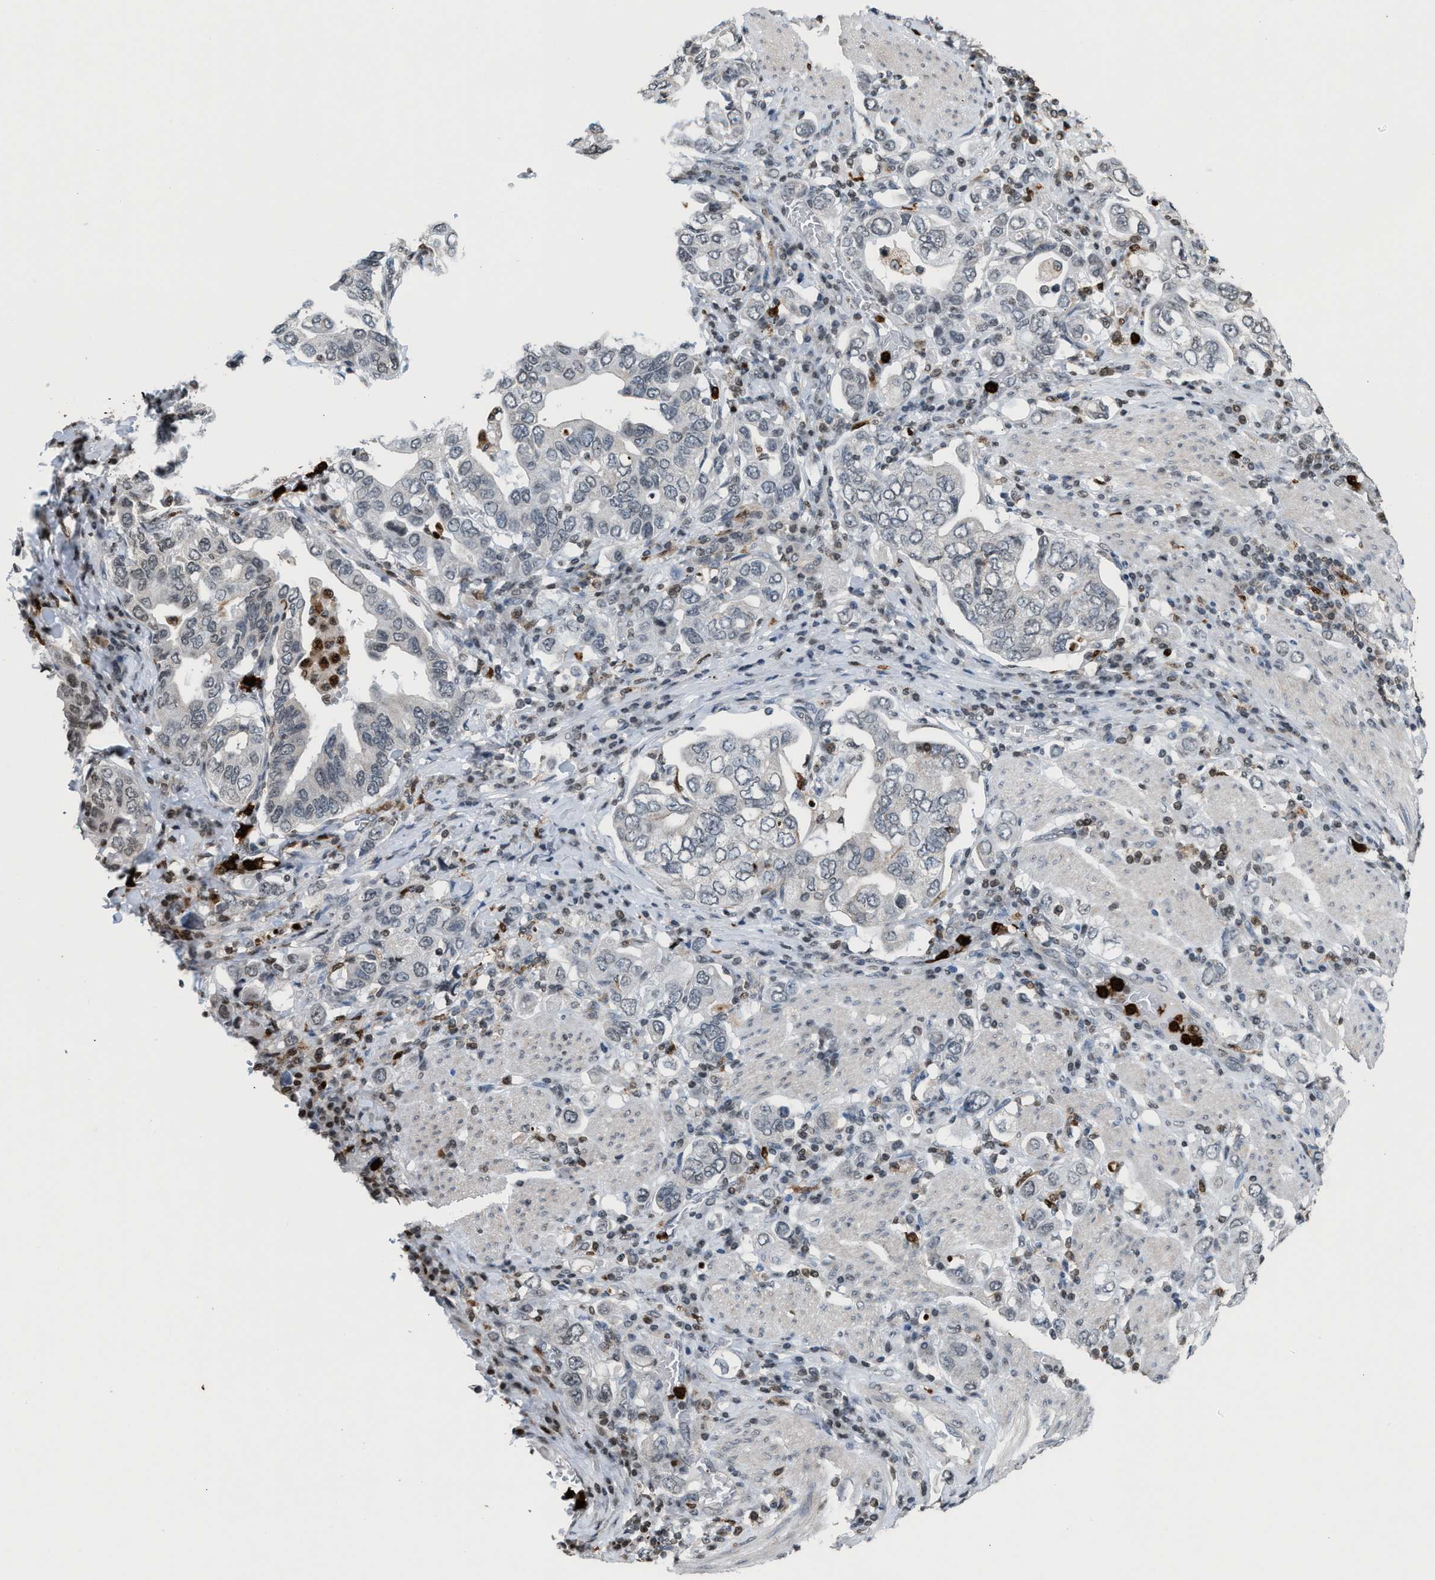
{"staining": {"intensity": "negative", "quantity": "none", "location": "none"}, "tissue": "stomach cancer", "cell_type": "Tumor cells", "image_type": "cancer", "snomed": [{"axis": "morphology", "description": "Adenocarcinoma, NOS"}, {"axis": "topography", "description": "Stomach, upper"}], "caption": "Immunohistochemical staining of stomach adenocarcinoma exhibits no significant positivity in tumor cells.", "gene": "PRUNE2", "patient": {"sex": "male", "age": 62}}